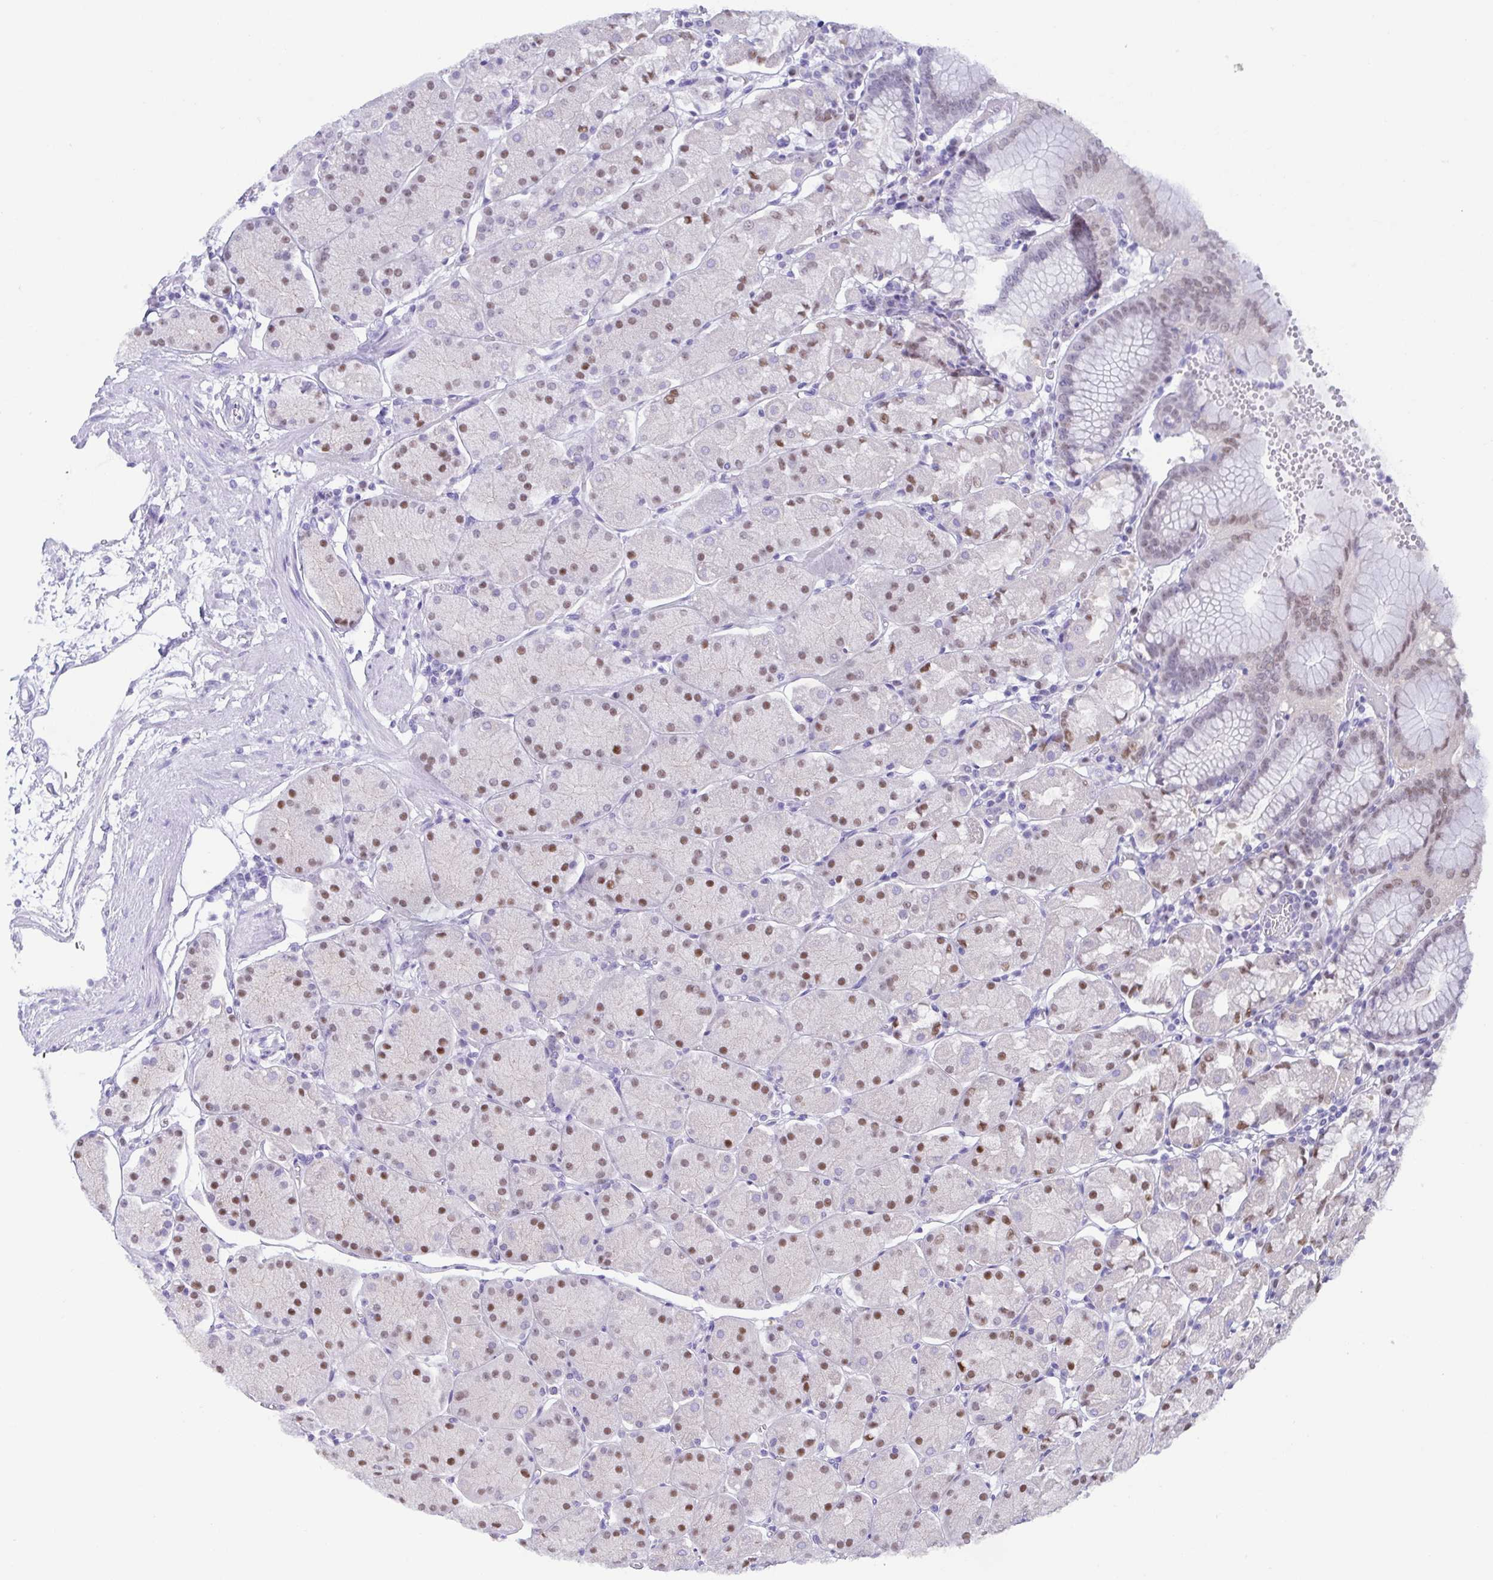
{"staining": {"intensity": "strong", "quantity": "<25%", "location": "nuclear"}, "tissue": "stomach", "cell_type": "Glandular cells", "image_type": "normal", "snomed": [{"axis": "morphology", "description": "Normal tissue, NOS"}, {"axis": "topography", "description": "Stomach, upper"}, {"axis": "topography", "description": "Stomach"}], "caption": "Human stomach stained with a brown dye reveals strong nuclear positive expression in about <25% of glandular cells.", "gene": "UBE2Q1", "patient": {"sex": "male", "age": 76}}